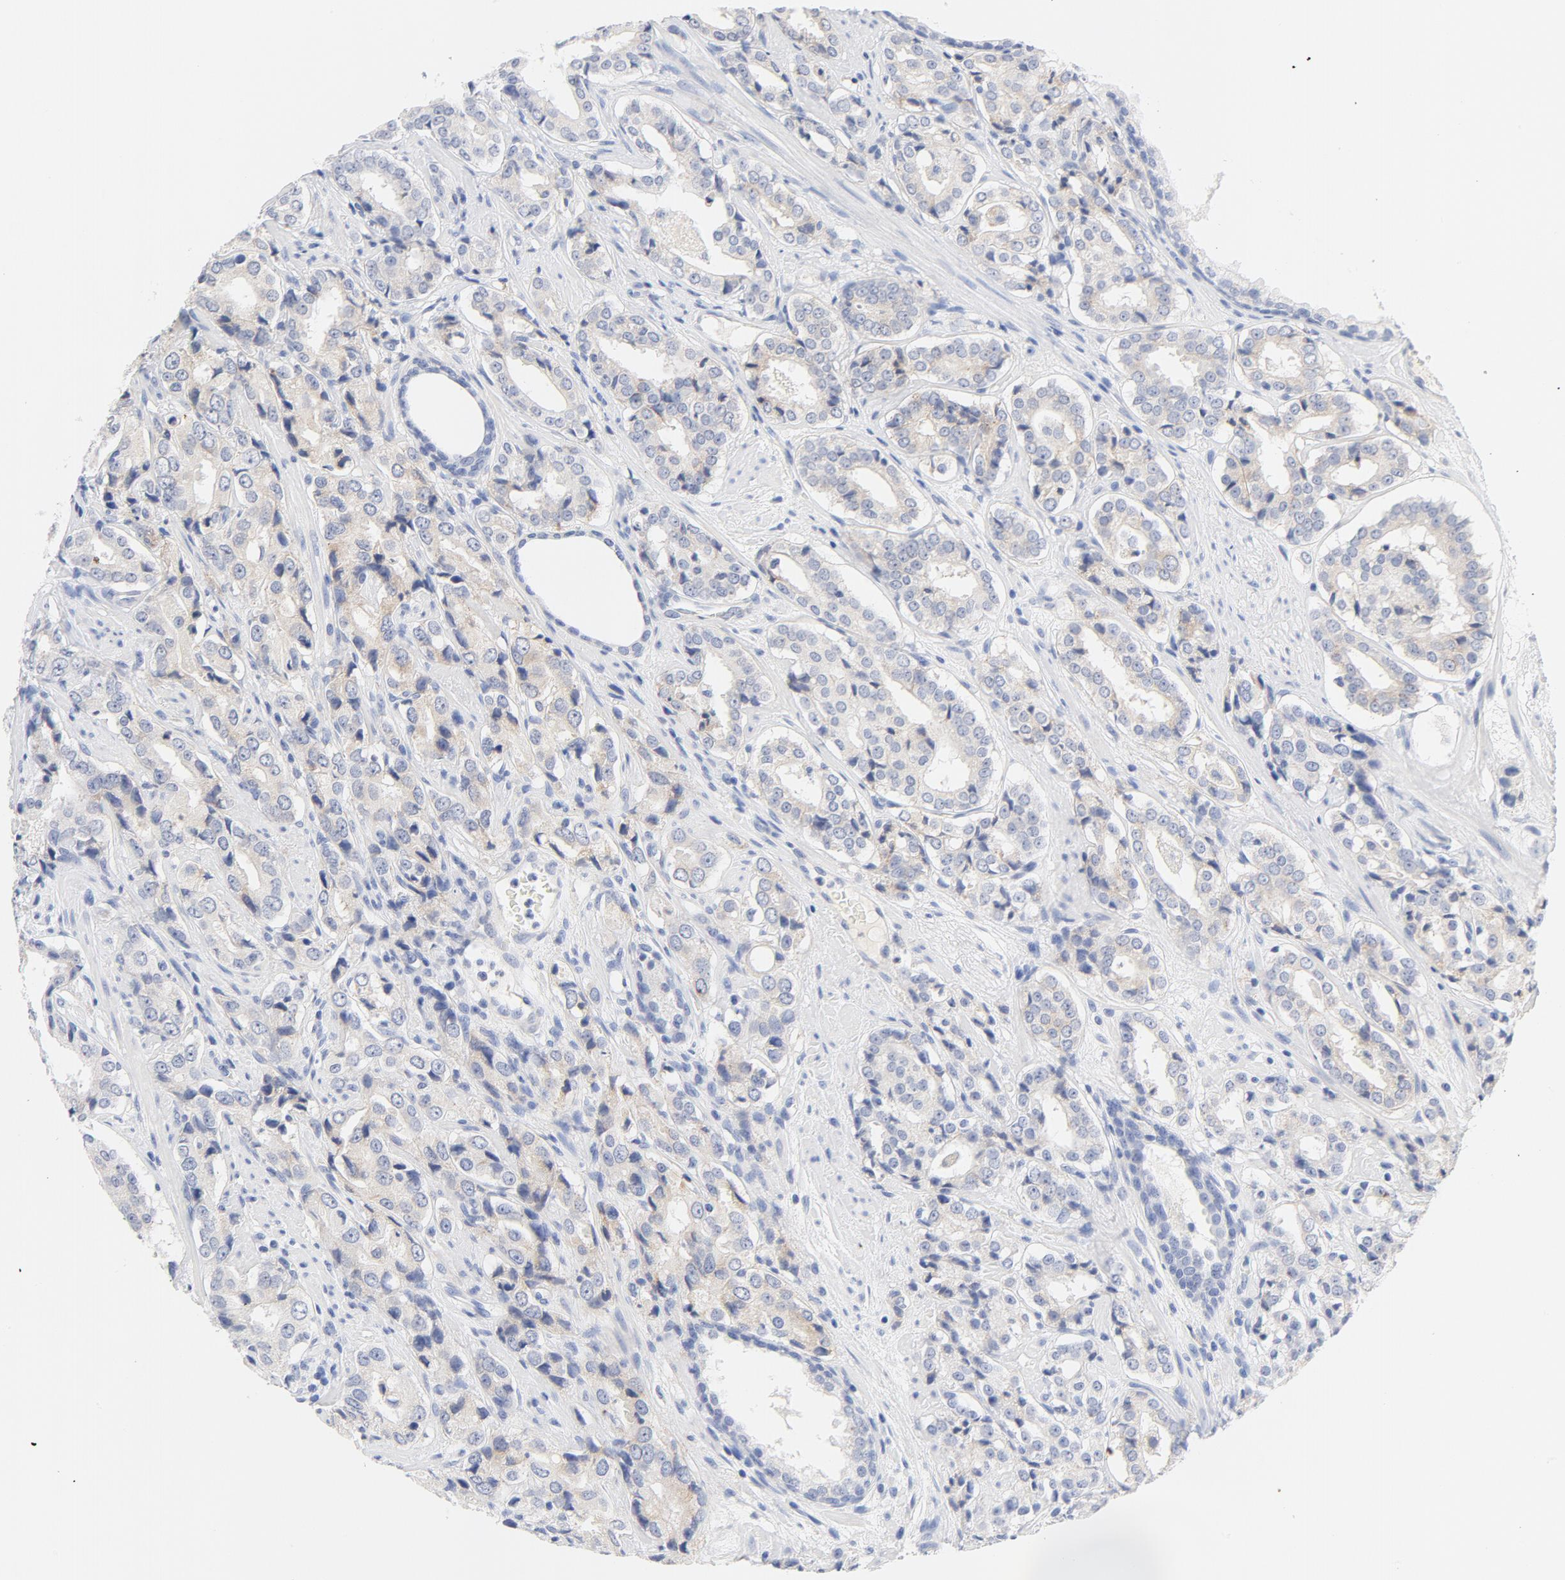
{"staining": {"intensity": "weak", "quantity": "25%-75%", "location": "cytoplasmic/membranous"}, "tissue": "prostate cancer", "cell_type": "Tumor cells", "image_type": "cancer", "snomed": [{"axis": "morphology", "description": "Adenocarcinoma, Medium grade"}, {"axis": "topography", "description": "Prostate"}], "caption": "IHC of prostate cancer (adenocarcinoma (medium-grade)) shows low levels of weak cytoplasmic/membranous staining in approximately 25%-75% of tumor cells.", "gene": "FGFR3", "patient": {"sex": "male", "age": 60}}